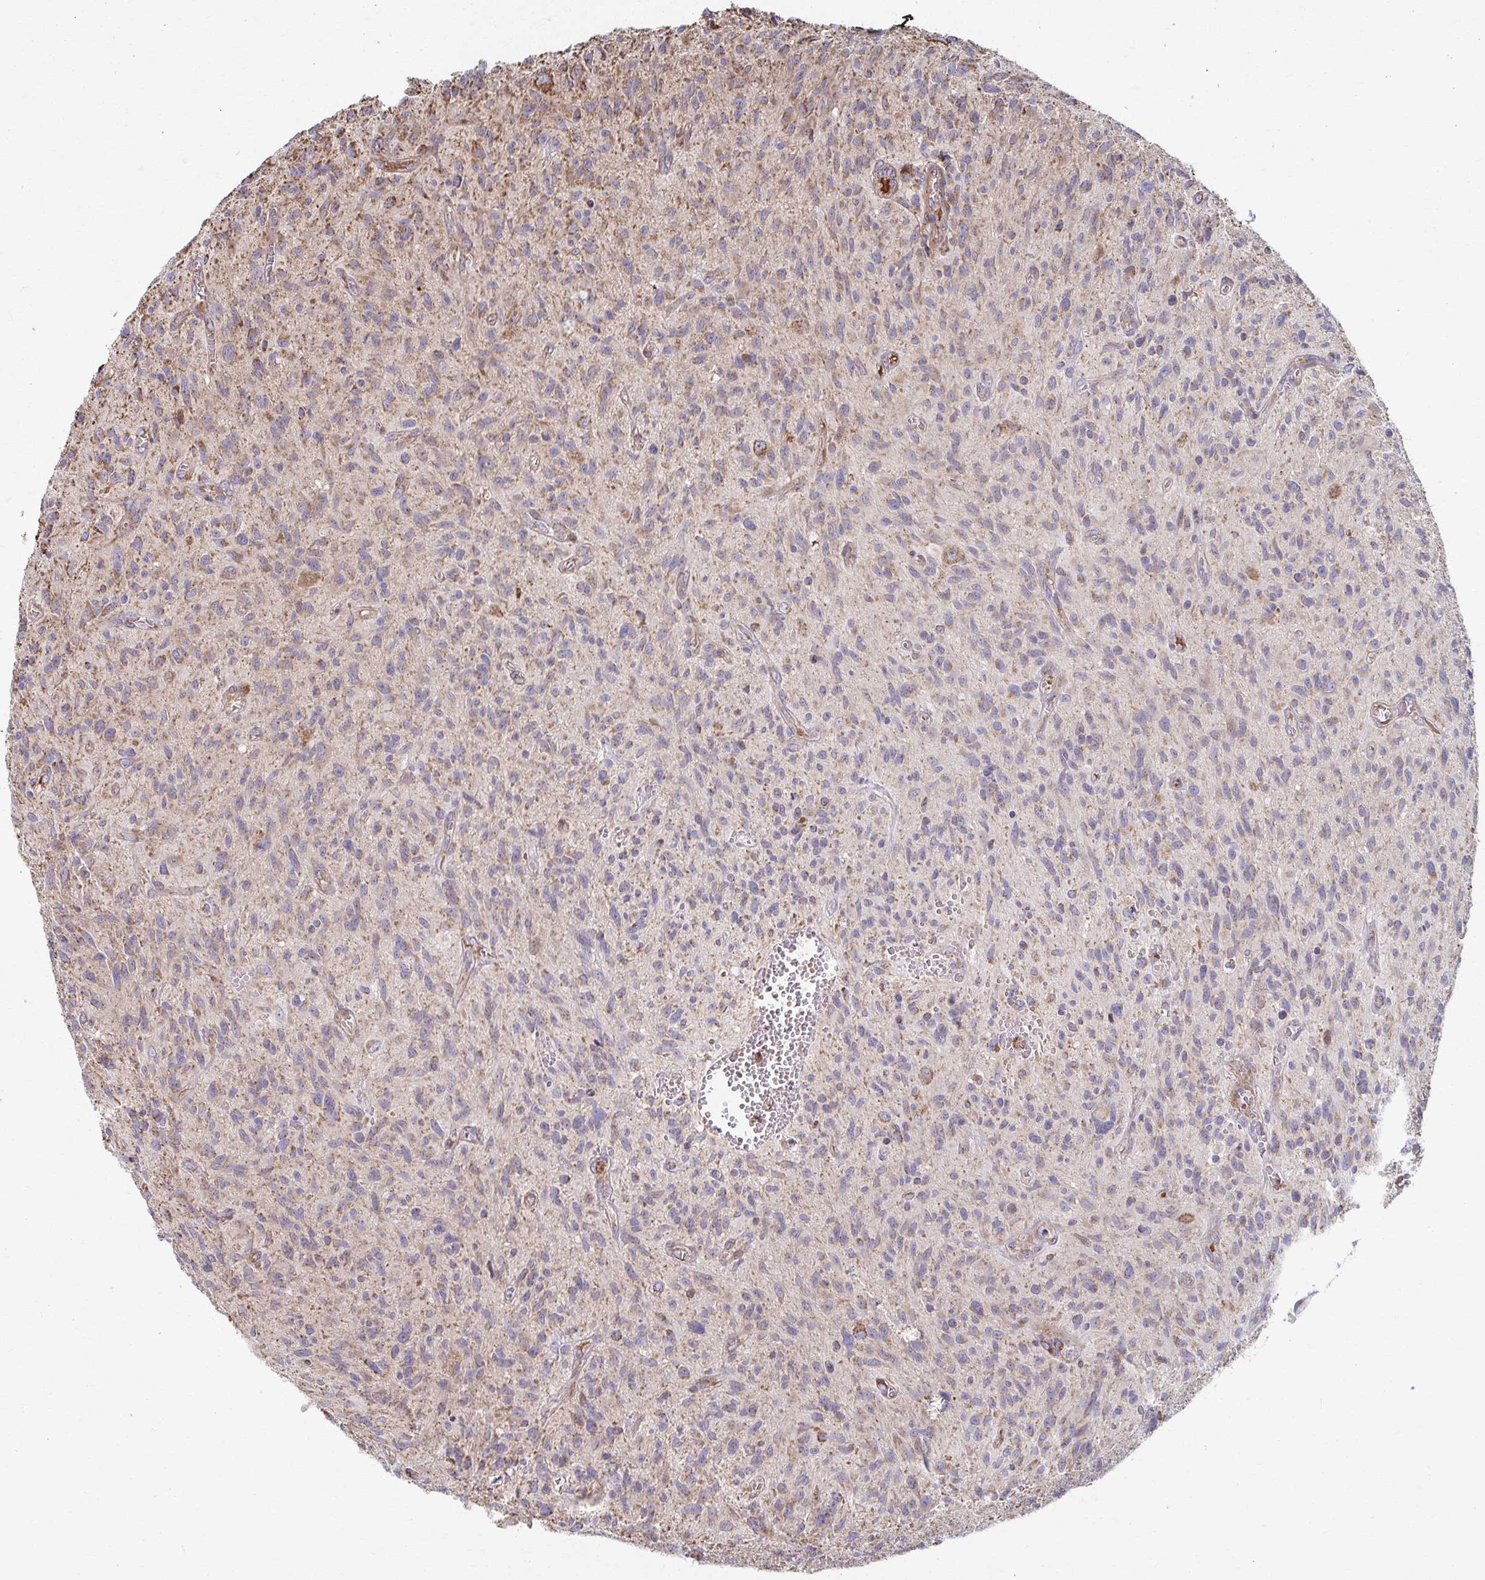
{"staining": {"intensity": "moderate", "quantity": "<25%", "location": "cytoplasmic/membranous"}, "tissue": "glioma", "cell_type": "Tumor cells", "image_type": "cancer", "snomed": [{"axis": "morphology", "description": "Glioma, malignant, High grade"}, {"axis": "topography", "description": "Brain"}], "caption": "Tumor cells show low levels of moderate cytoplasmic/membranous staining in about <25% of cells in human malignant high-grade glioma.", "gene": "SAT1", "patient": {"sex": "male", "age": 75}}